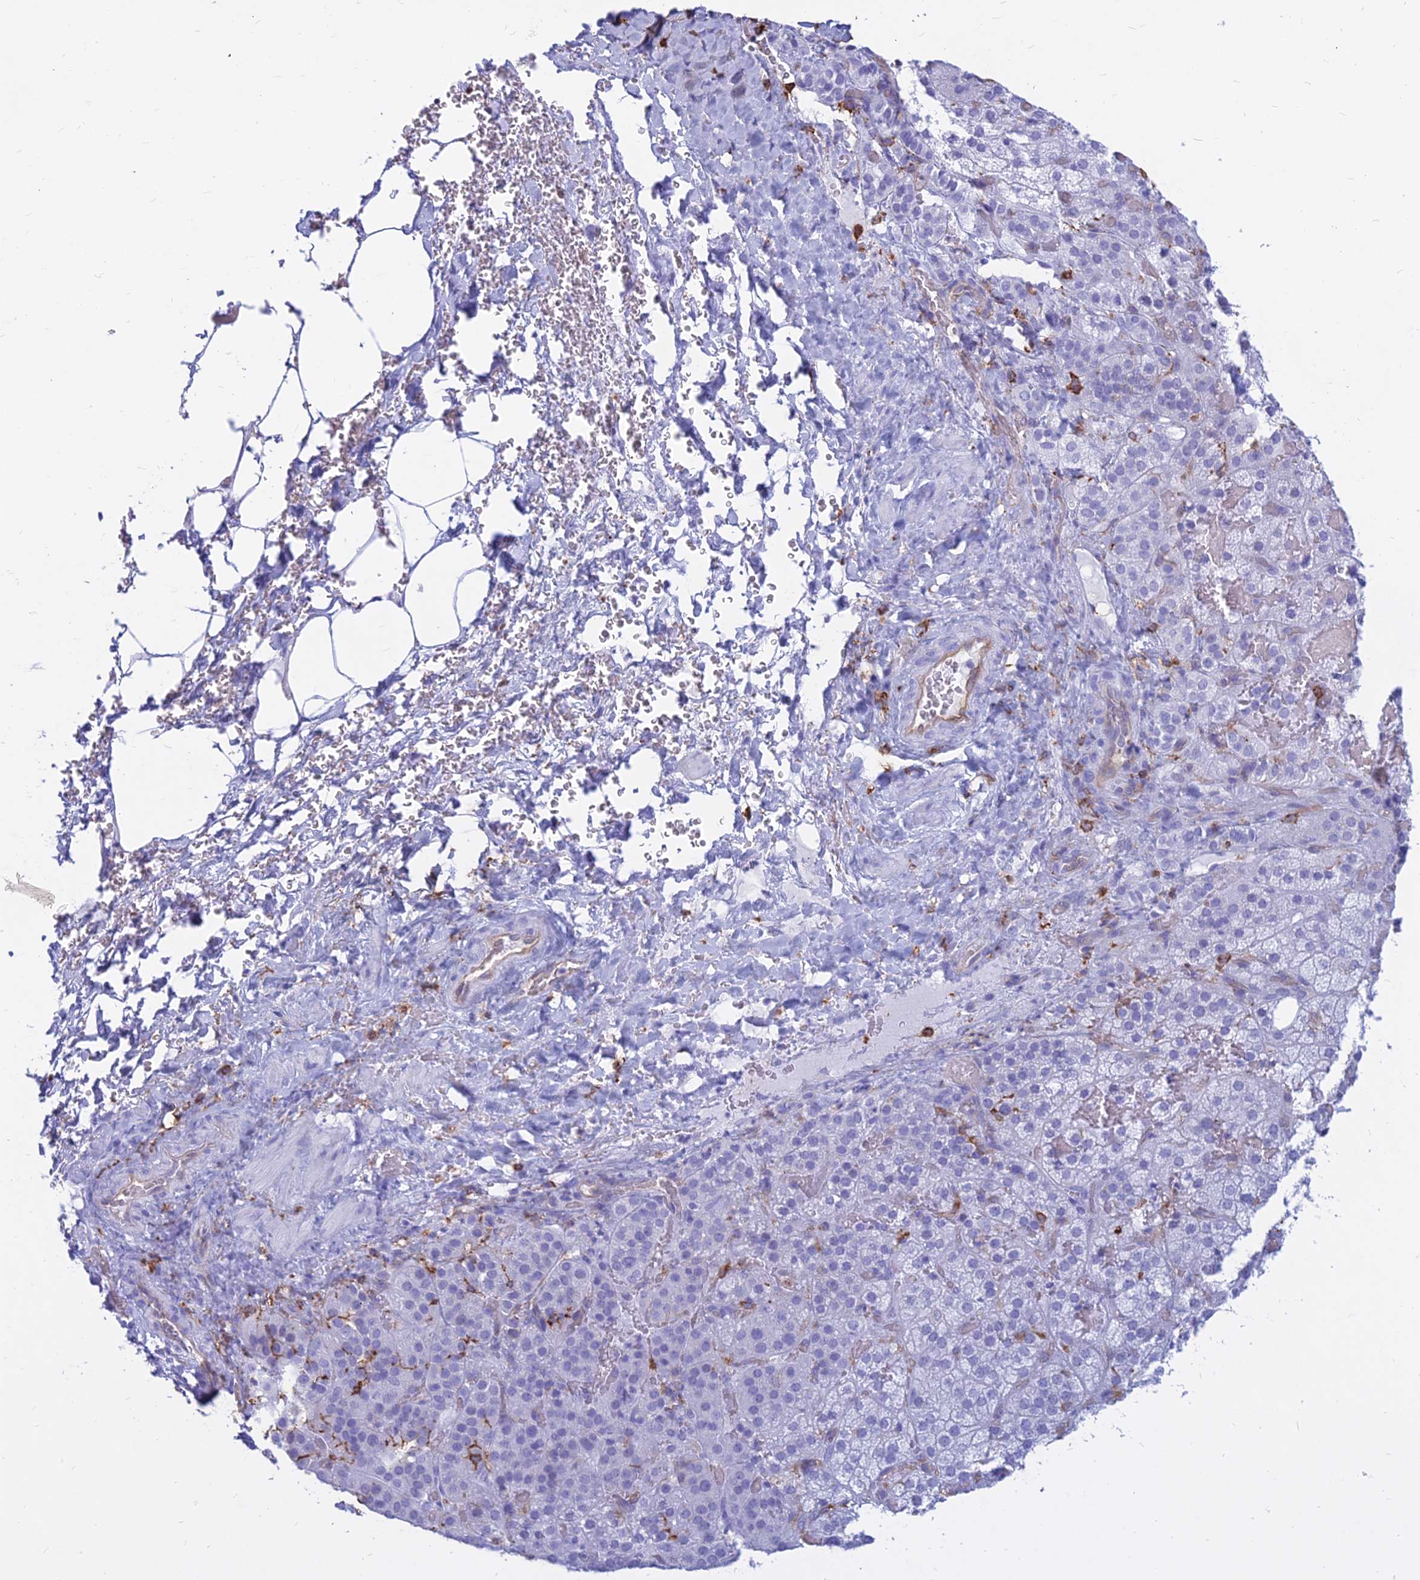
{"staining": {"intensity": "moderate", "quantity": "<25%", "location": "cytoplasmic/membranous"}, "tissue": "adrenal gland", "cell_type": "Glandular cells", "image_type": "normal", "snomed": [{"axis": "morphology", "description": "Normal tissue, NOS"}, {"axis": "topography", "description": "Adrenal gland"}], "caption": "An image of adrenal gland stained for a protein reveals moderate cytoplasmic/membranous brown staining in glandular cells. (DAB = brown stain, brightfield microscopy at high magnification).", "gene": "HLA", "patient": {"sex": "male", "age": 57}}